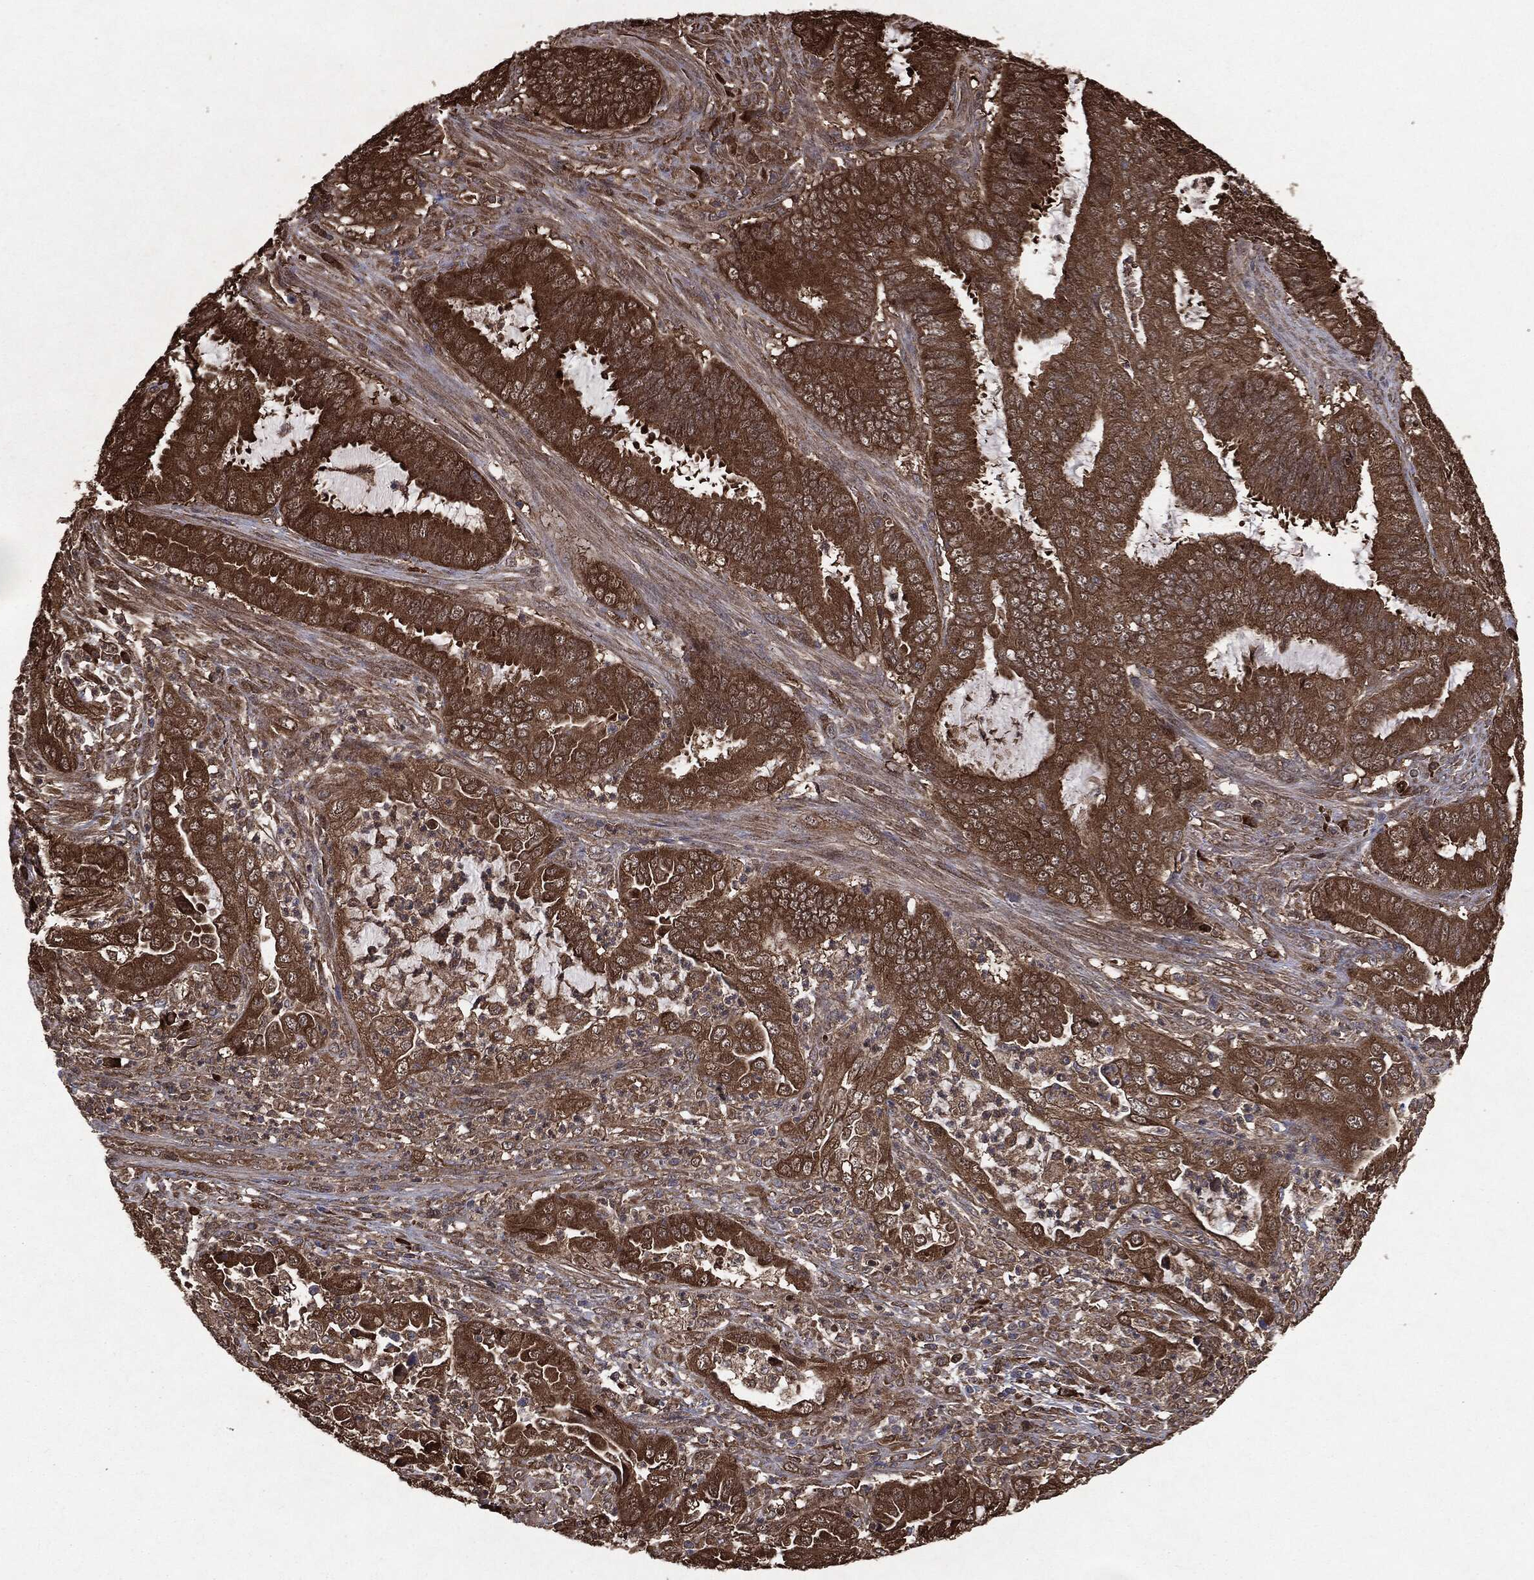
{"staining": {"intensity": "strong", "quantity": ">75%", "location": "cytoplasmic/membranous"}, "tissue": "endometrial cancer", "cell_type": "Tumor cells", "image_type": "cancer", "snomed": [{"axis": "morphology", "description": "Adenocarcinoma, NOS"}, {"axis": "topography", "description": "Endometrium"}], "caption": "Protein staining of adenocarcinoma (endometrial) tissue reveals strong cytoplasmic/membranous staining in about >75% of tumor cells.", "gene": "NME1", "patient": {"sex": "female", "age": 51}}